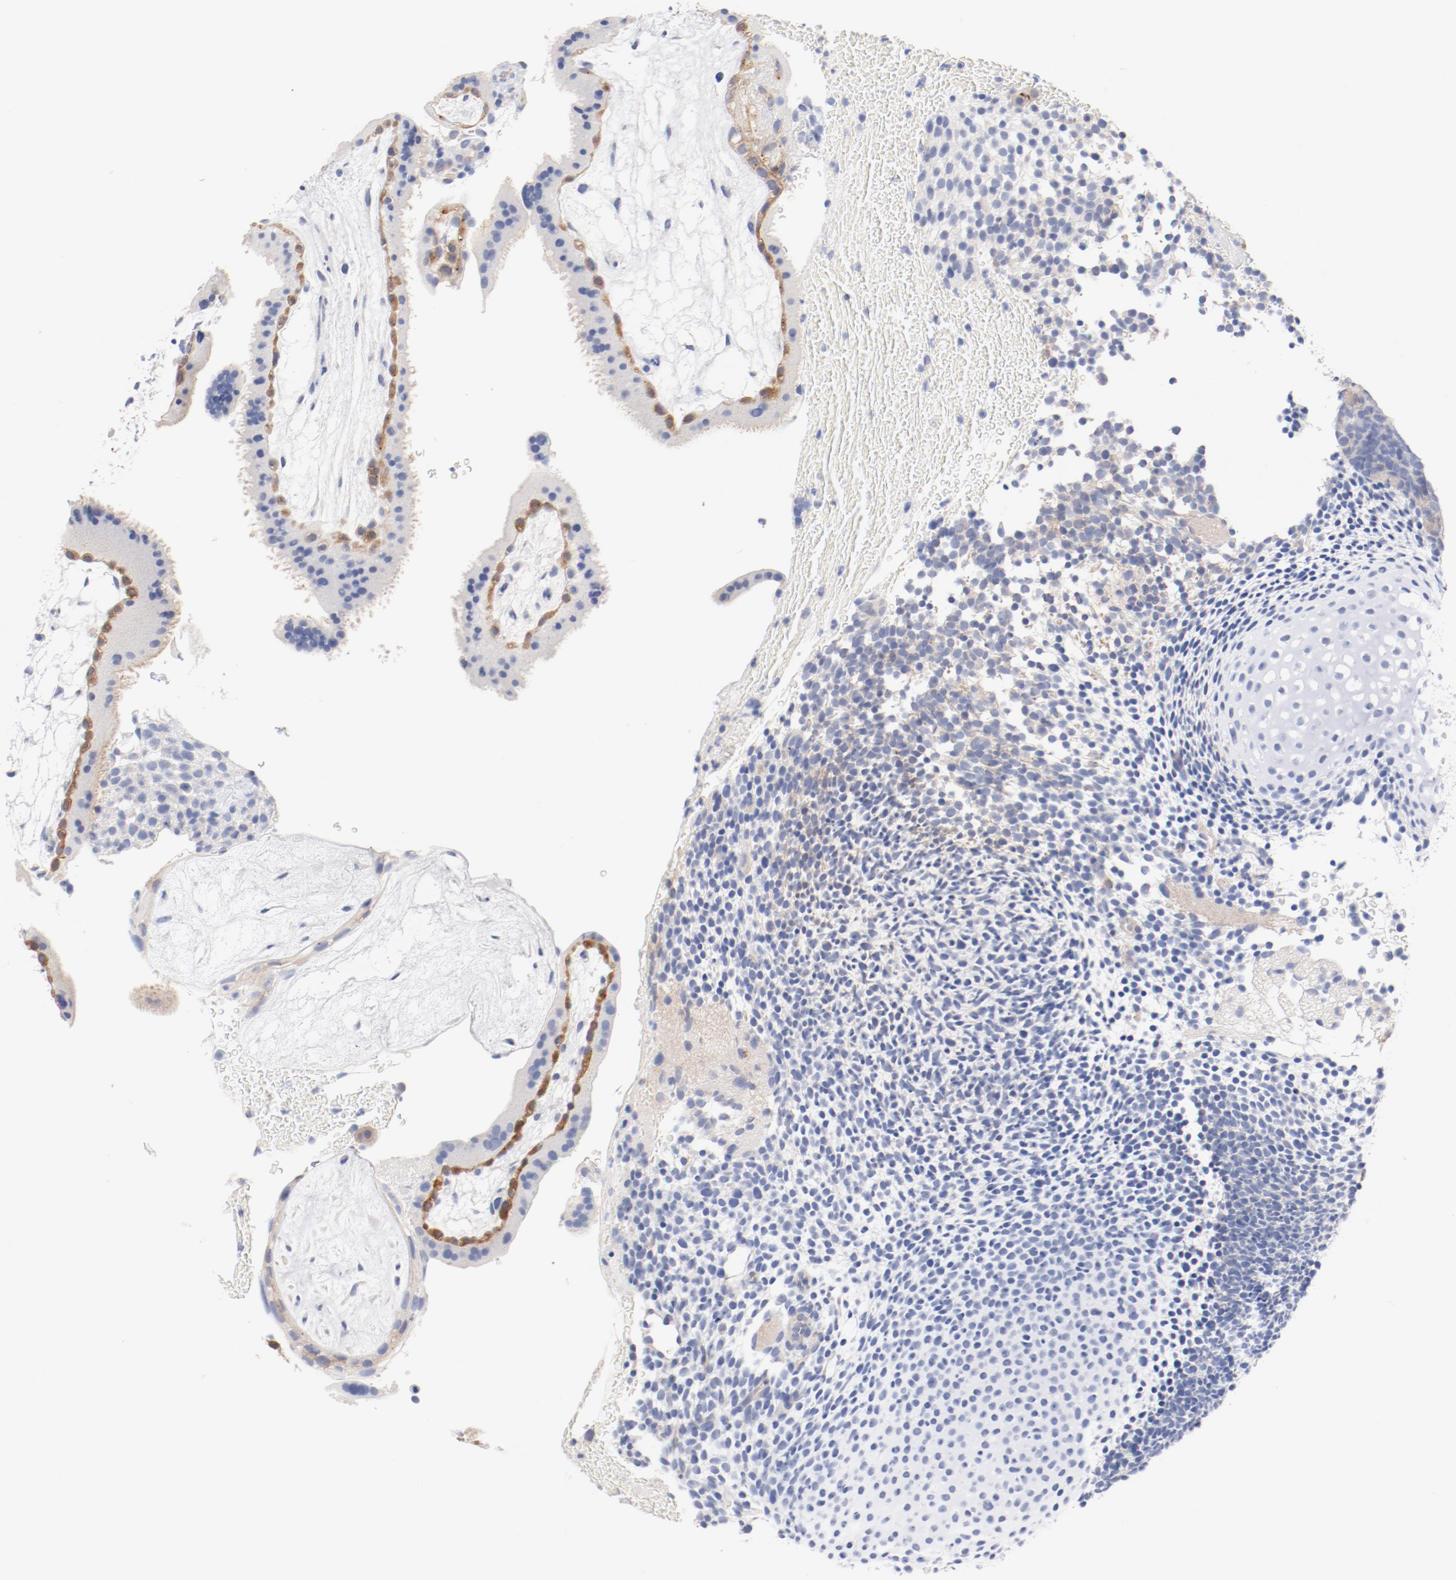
{"staining": {"intensity": "moderate", "quantity": ">75%", "location": "cytoplasmic/membranous"}, "tissue": "placenta", "cell_type": "Decidual cells", "image_type": "normal", "snomed": [{"axis": "morphology", "description": "Normal tissue, NOS"}, {"axis": "topography", "description": "Placenta"}], "caption": "This photomicrograph displays normal placenta stained with immunohistochemistry (IHC) to label a protein in brown. The cytoplasmic/membranous of decidual cells show moderate positivity for the protein. Nuclei are counter-stained blue.", "gene": "HOMER1", "patient": {"sex": "female", "age": 19}}